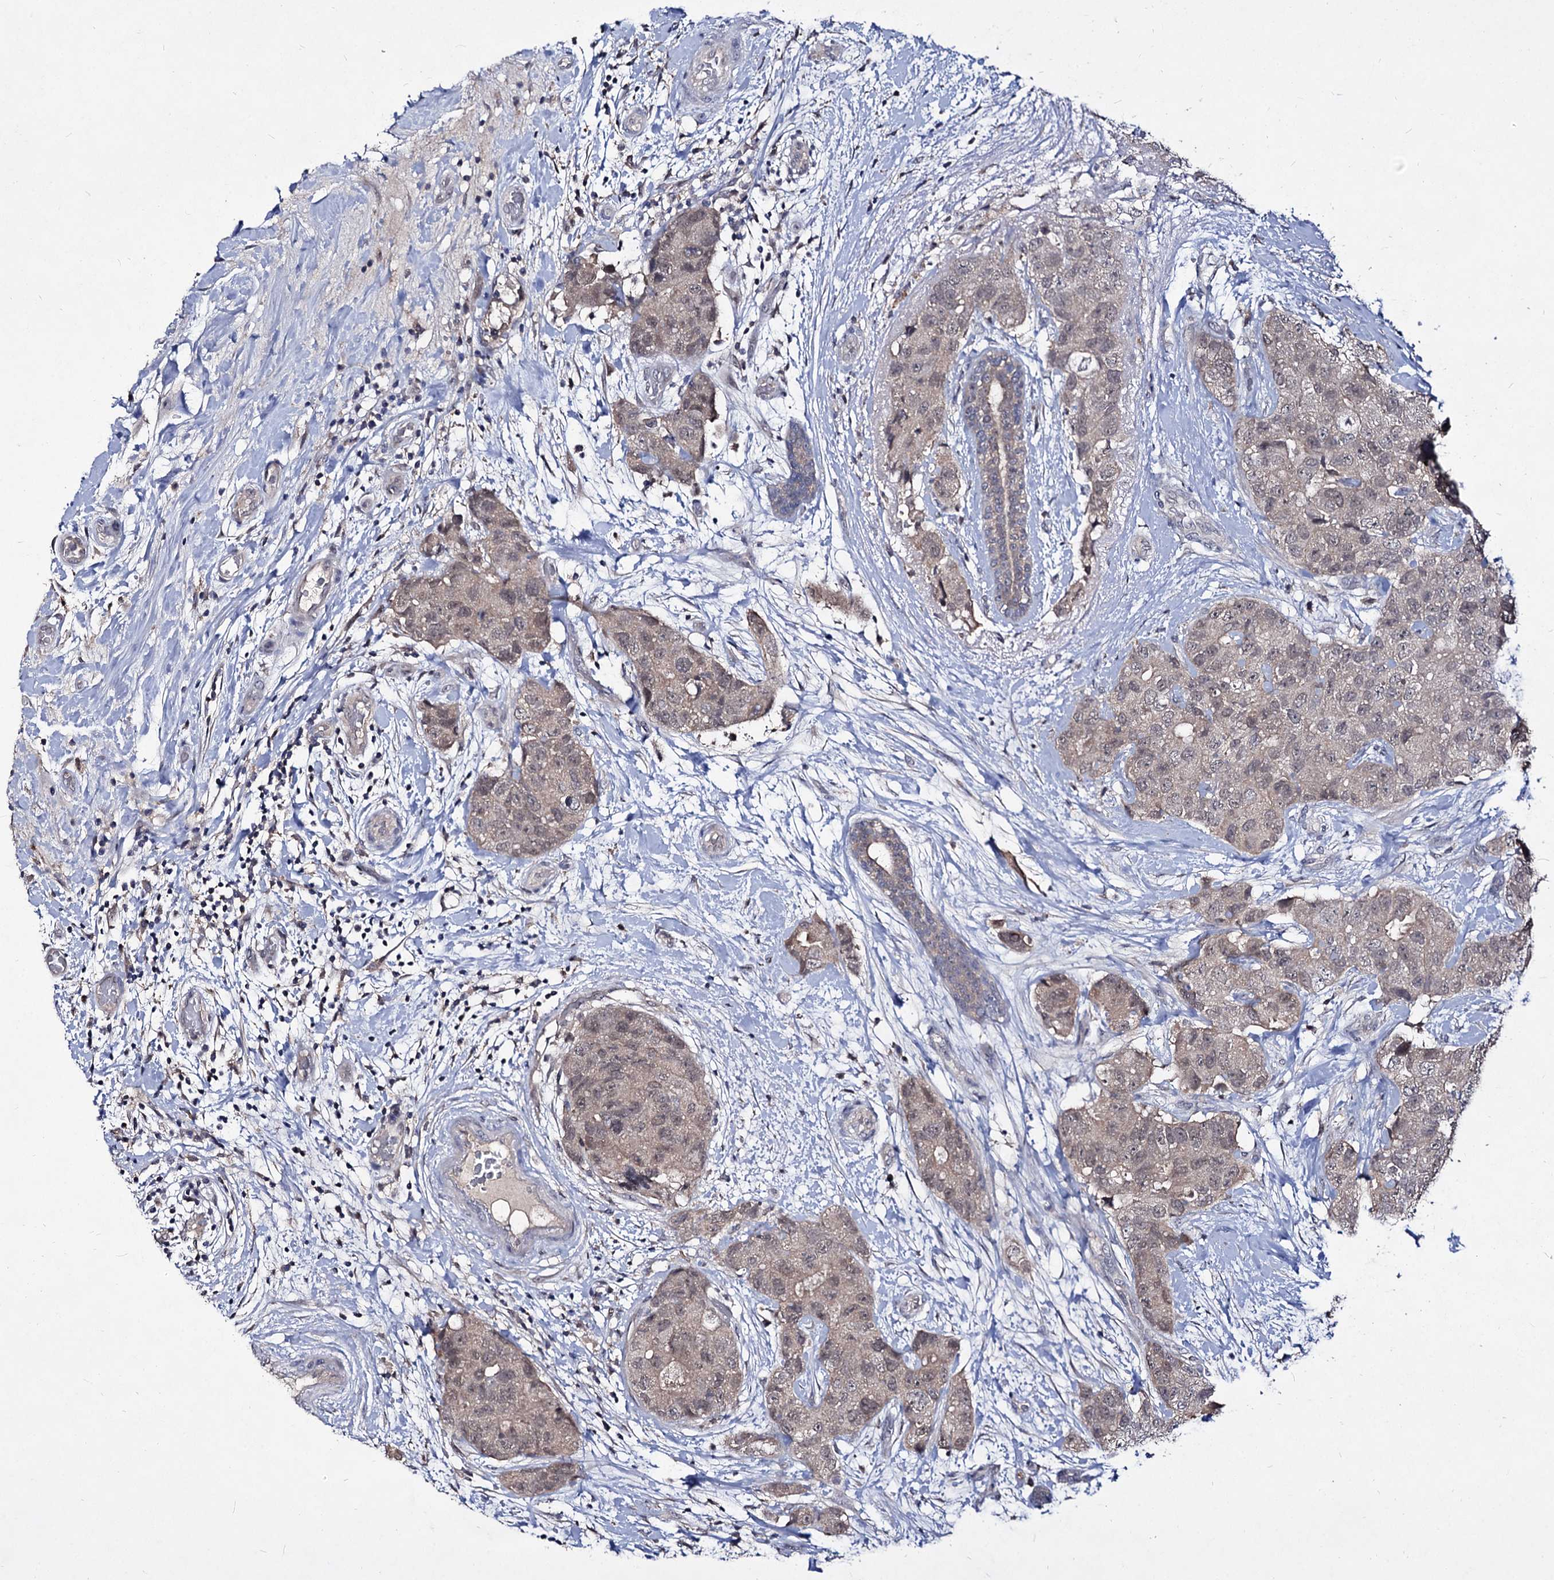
{"staining": {"intensity": "negative", "quantity": "none", "location": "none"}, "tissue": "breast cancer", "cell_type": "Tumor cells", "image_type": "cancer", "snomed": [{"axis": "morphology", "description": "Duct carcinoma"}, {"axis": "topography", "description": "Breast"}], "caption": "IHC image of neoplastic tissue: human intraductal carcinoma (breast) stained with DAB demonstrates no significant protein expression in tumor cells.", "gene": "ACTR6", "patient": {"sex": "female", "age": 62}}